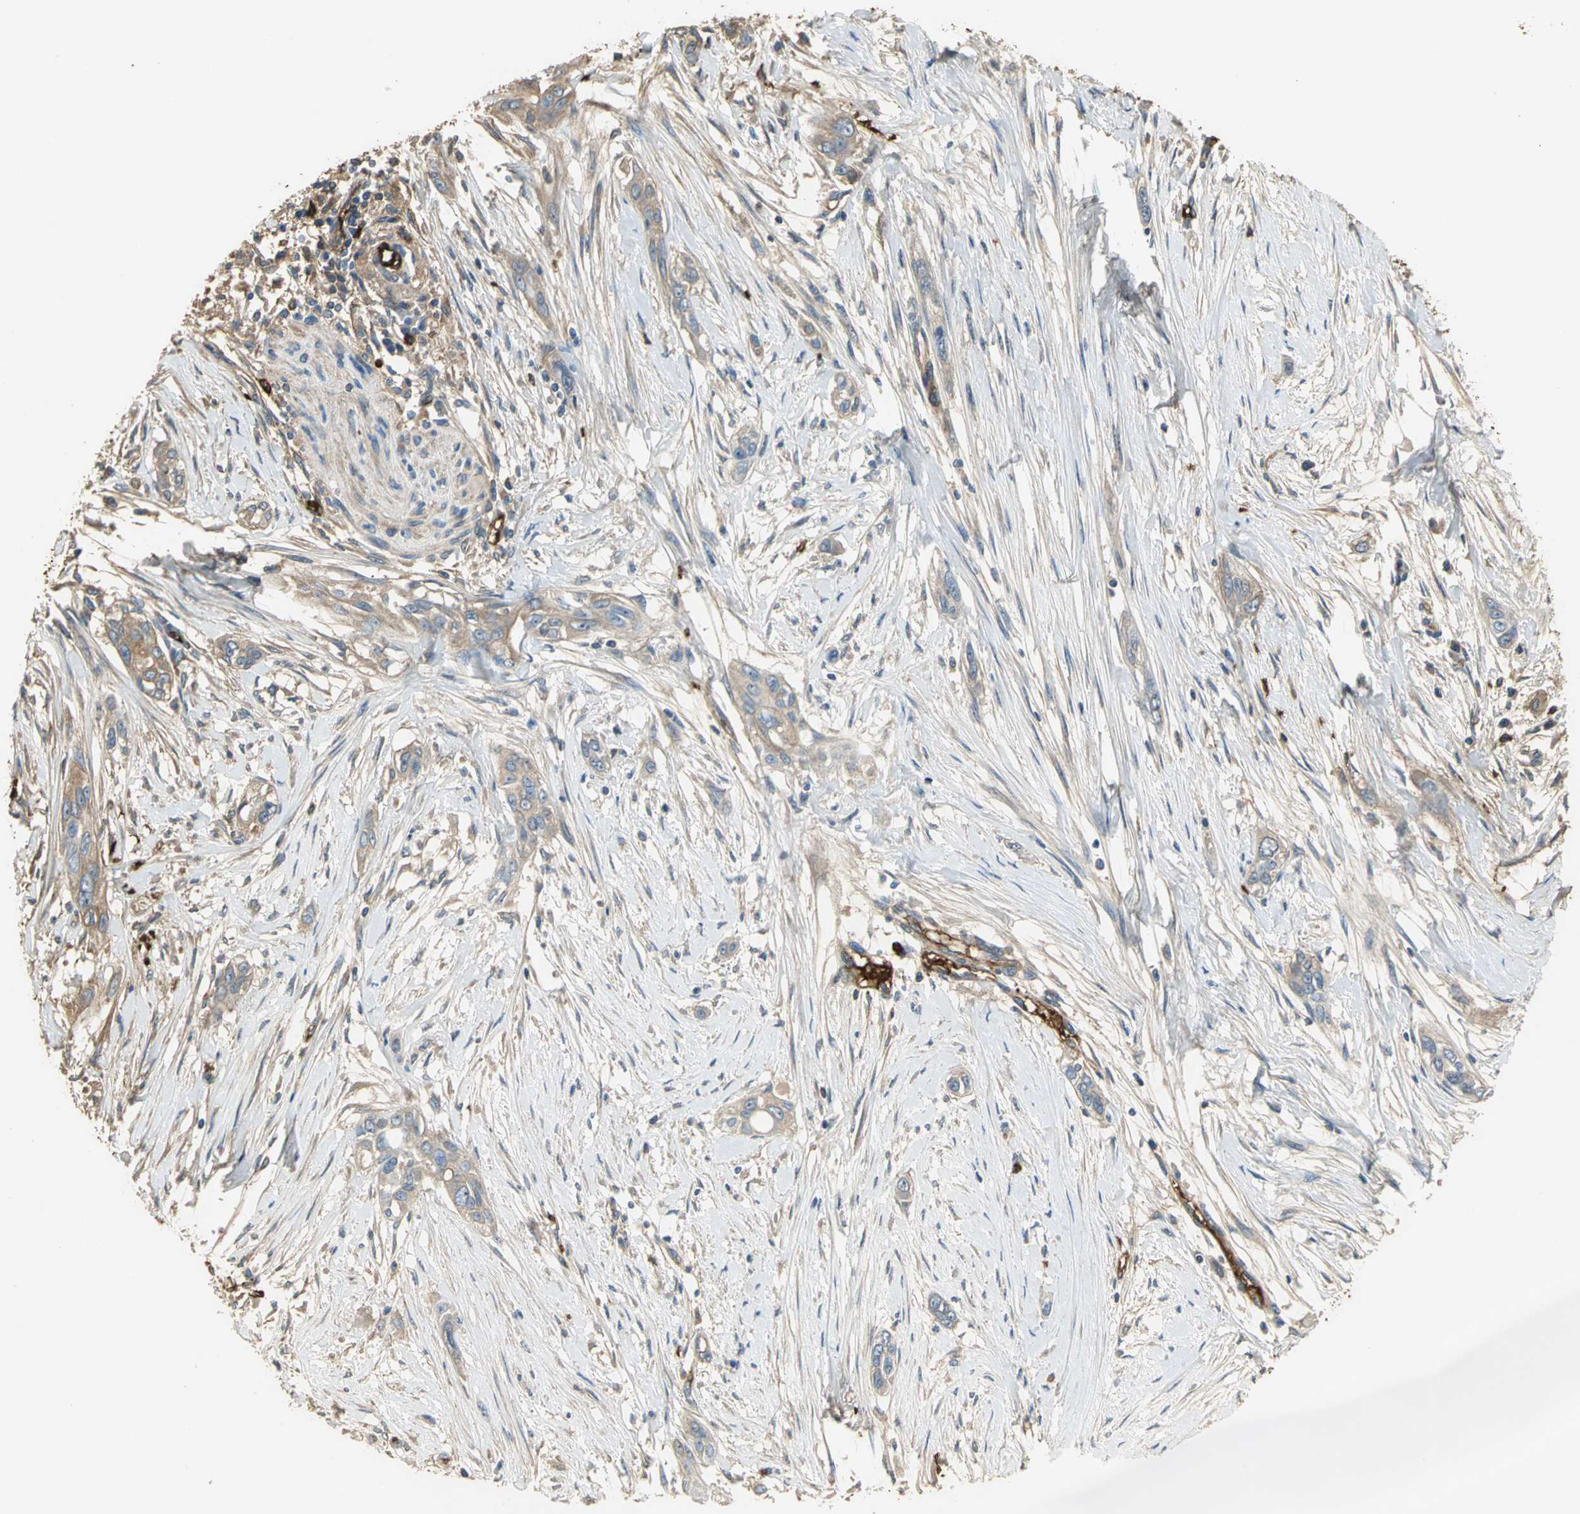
{"staining": {"intensity": "moderate", "quantity": ">75%", "location": "cytoplasmic/membranous"}, "tissue": "pancreatic cancer", "cell_type": "Tumor cells", "image_type": "cancer", "snomed": [{"axis": "morphology", "description": "Adenocarcinoma, NOS"}, {"axis": "topography", "description": "Pancreas"}], "caption": "A brown stain labels moderate cytoplasmic/membranous staining of a protein in human pancreatic adenocarcinoma tumor cells.", "gene": "TREM1", "patient": {"sex": "female", "age": 60}}